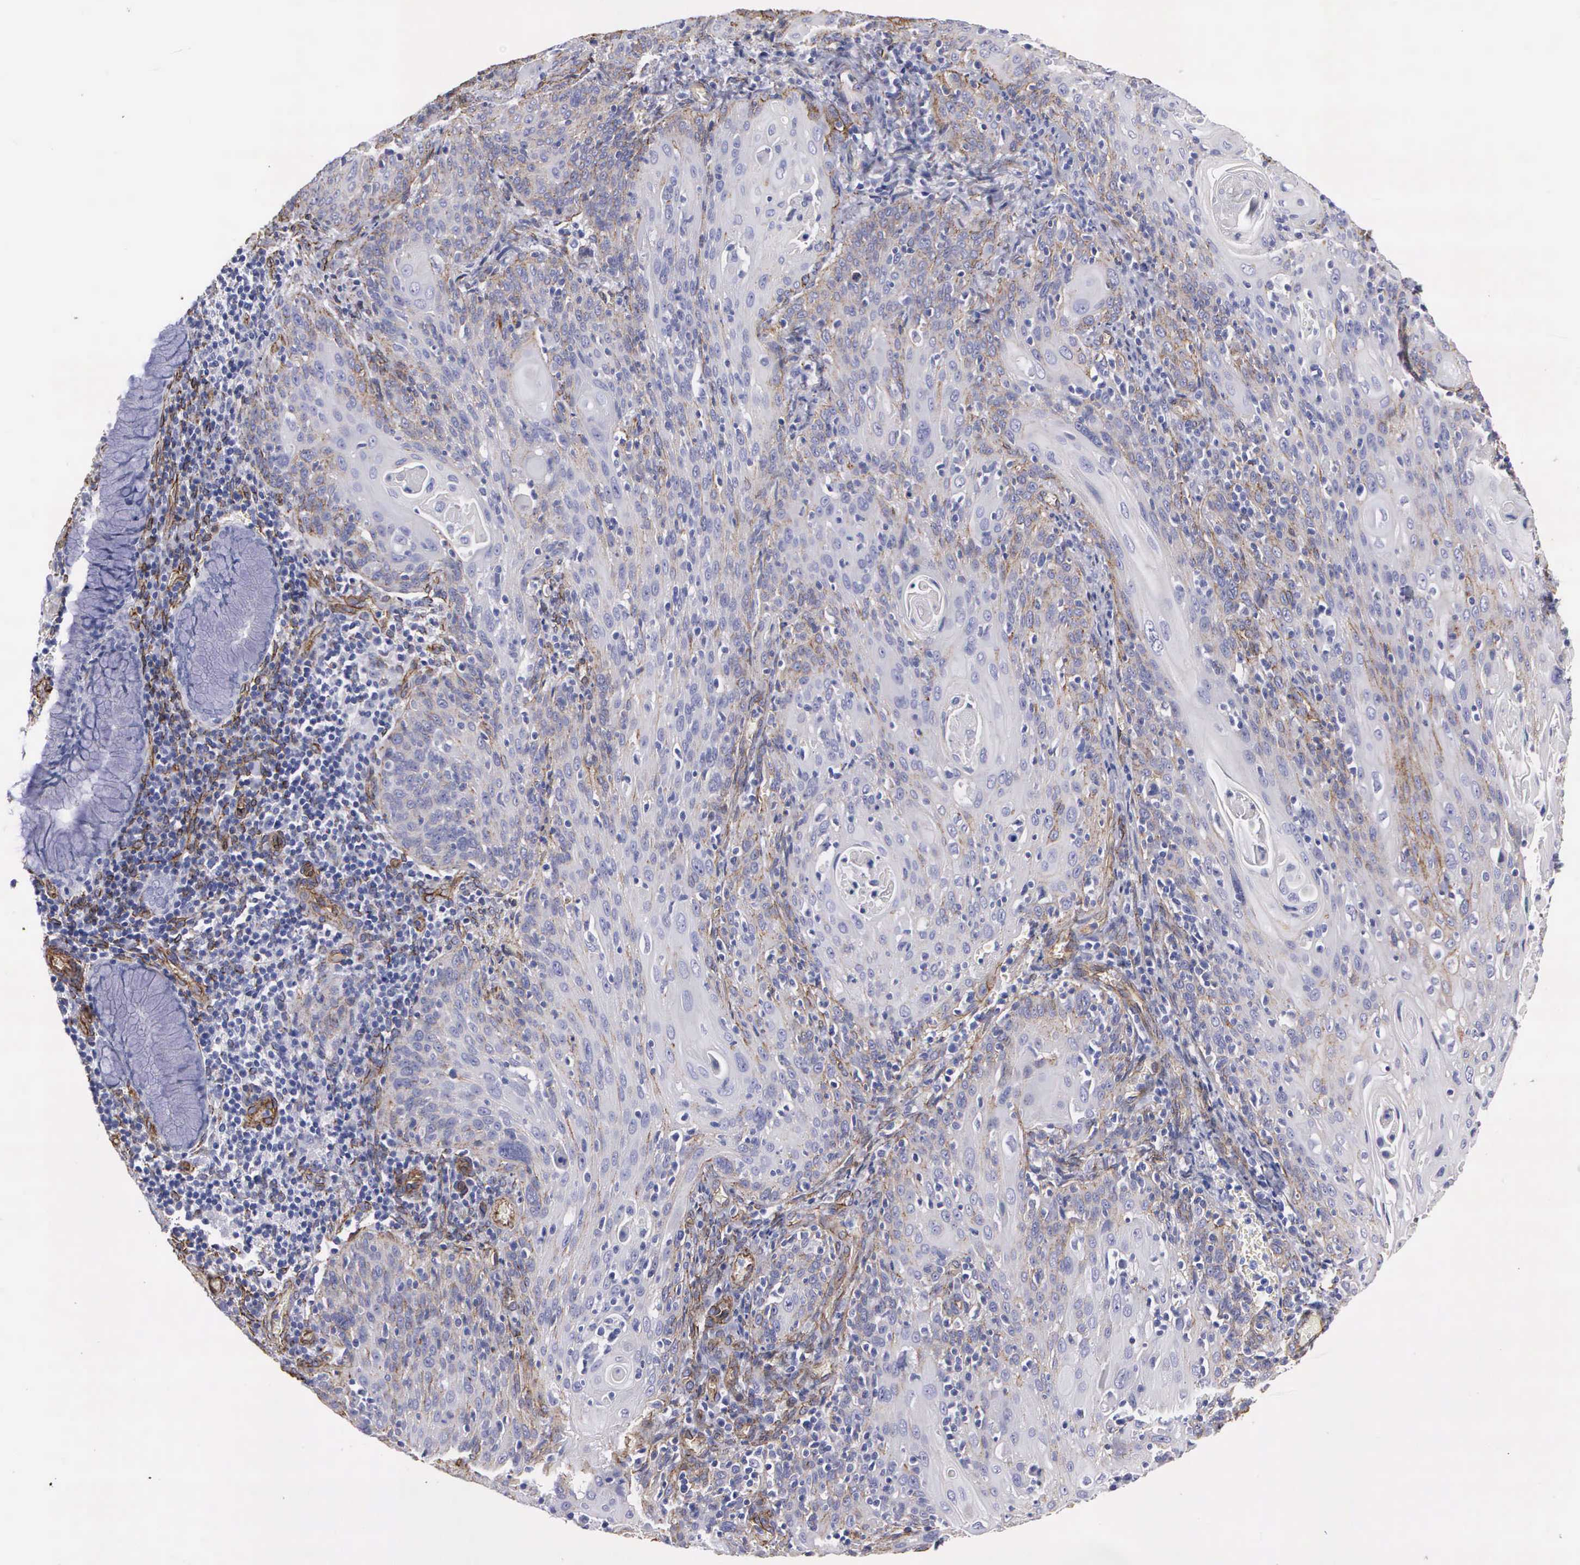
{"staining": {"intensity": "weak", "quantity": "<25%", "location": "cytoplasmic/membranous"}, "tissue": "cervical cancer", "cell_type": "Tumor cells", "image_type": "cancer", "snomed": [{"axis": "morphology", "description": "Squamous cell carcinoma, NOS"}, {"axis": "topography", "description": "Cervix"}], "caption": "Protein analysis of squamous cell carcinoma (cervical) demonstrates no significant positivity in tumor cells.", "gene": "MAGEB10", "patient": {"sex": "female", "age": 54}}